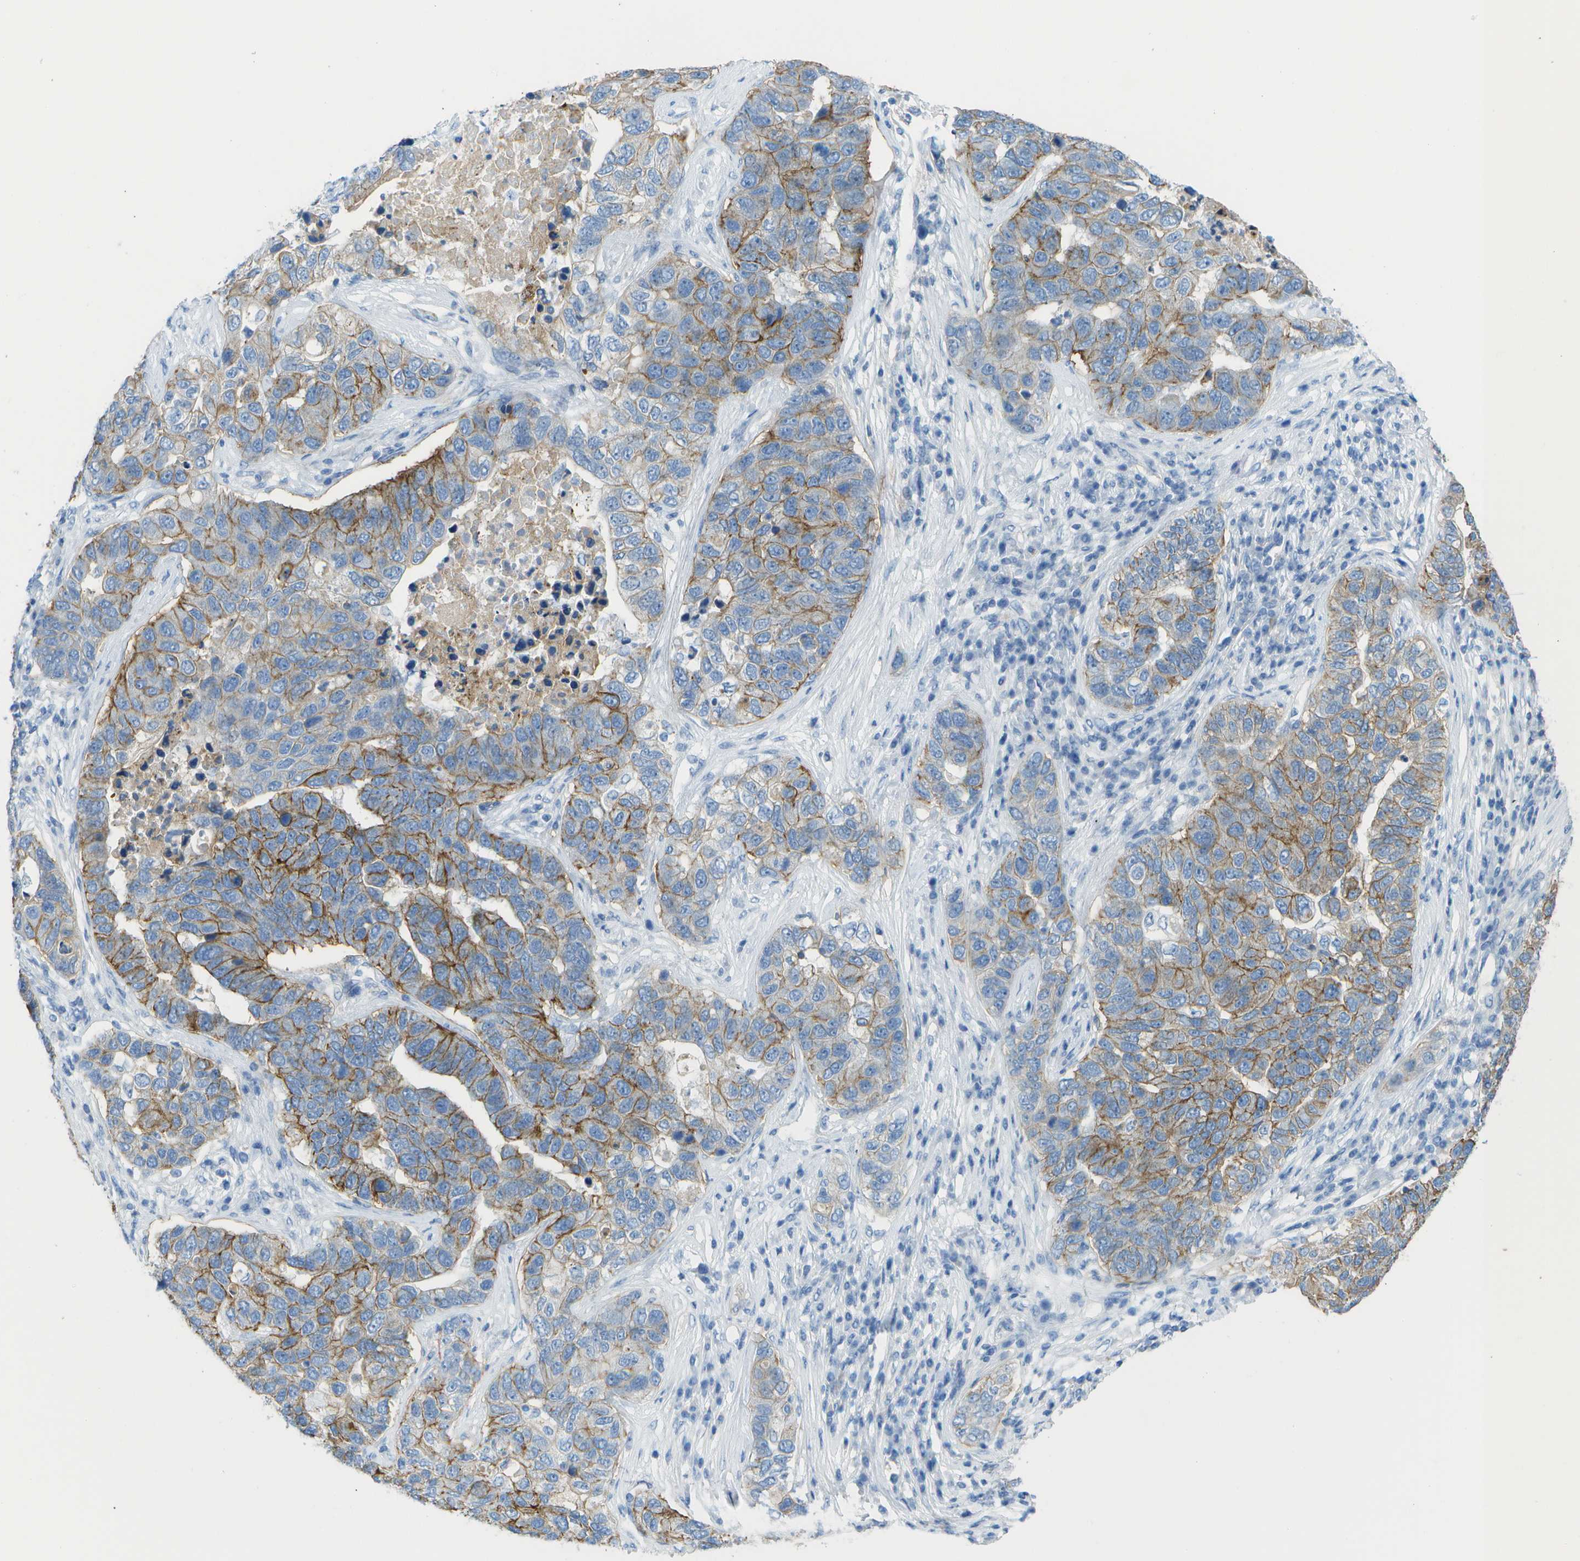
{"staining": {"intensity": "moderate", "quantity": "25%-75%", "location": "cytoplasmic/membranous"}, "tissue": "pancreatic cancer", "cell_type": "Tumor cells", "image_type": "cancer", "snomed": [{"axis": "morphology", "description": "Adenocarcinoma, NOS"}, {"axis": "topography", "description": "Pancreas"}], "caption": "Immunohistochemical staining of human pancreatic cancer exhibits moderate cytoplasmic/membranous protein staining in about 25%-75% of tumor cells. The staining is performed using DAB (3,3'-diaminobenzidine) brown chromogen to label protein expression. The nuclei are counter-stained blue using hematoxylin.", "gene": "CD46", "patient": {"sex": "female", "age": 61}}